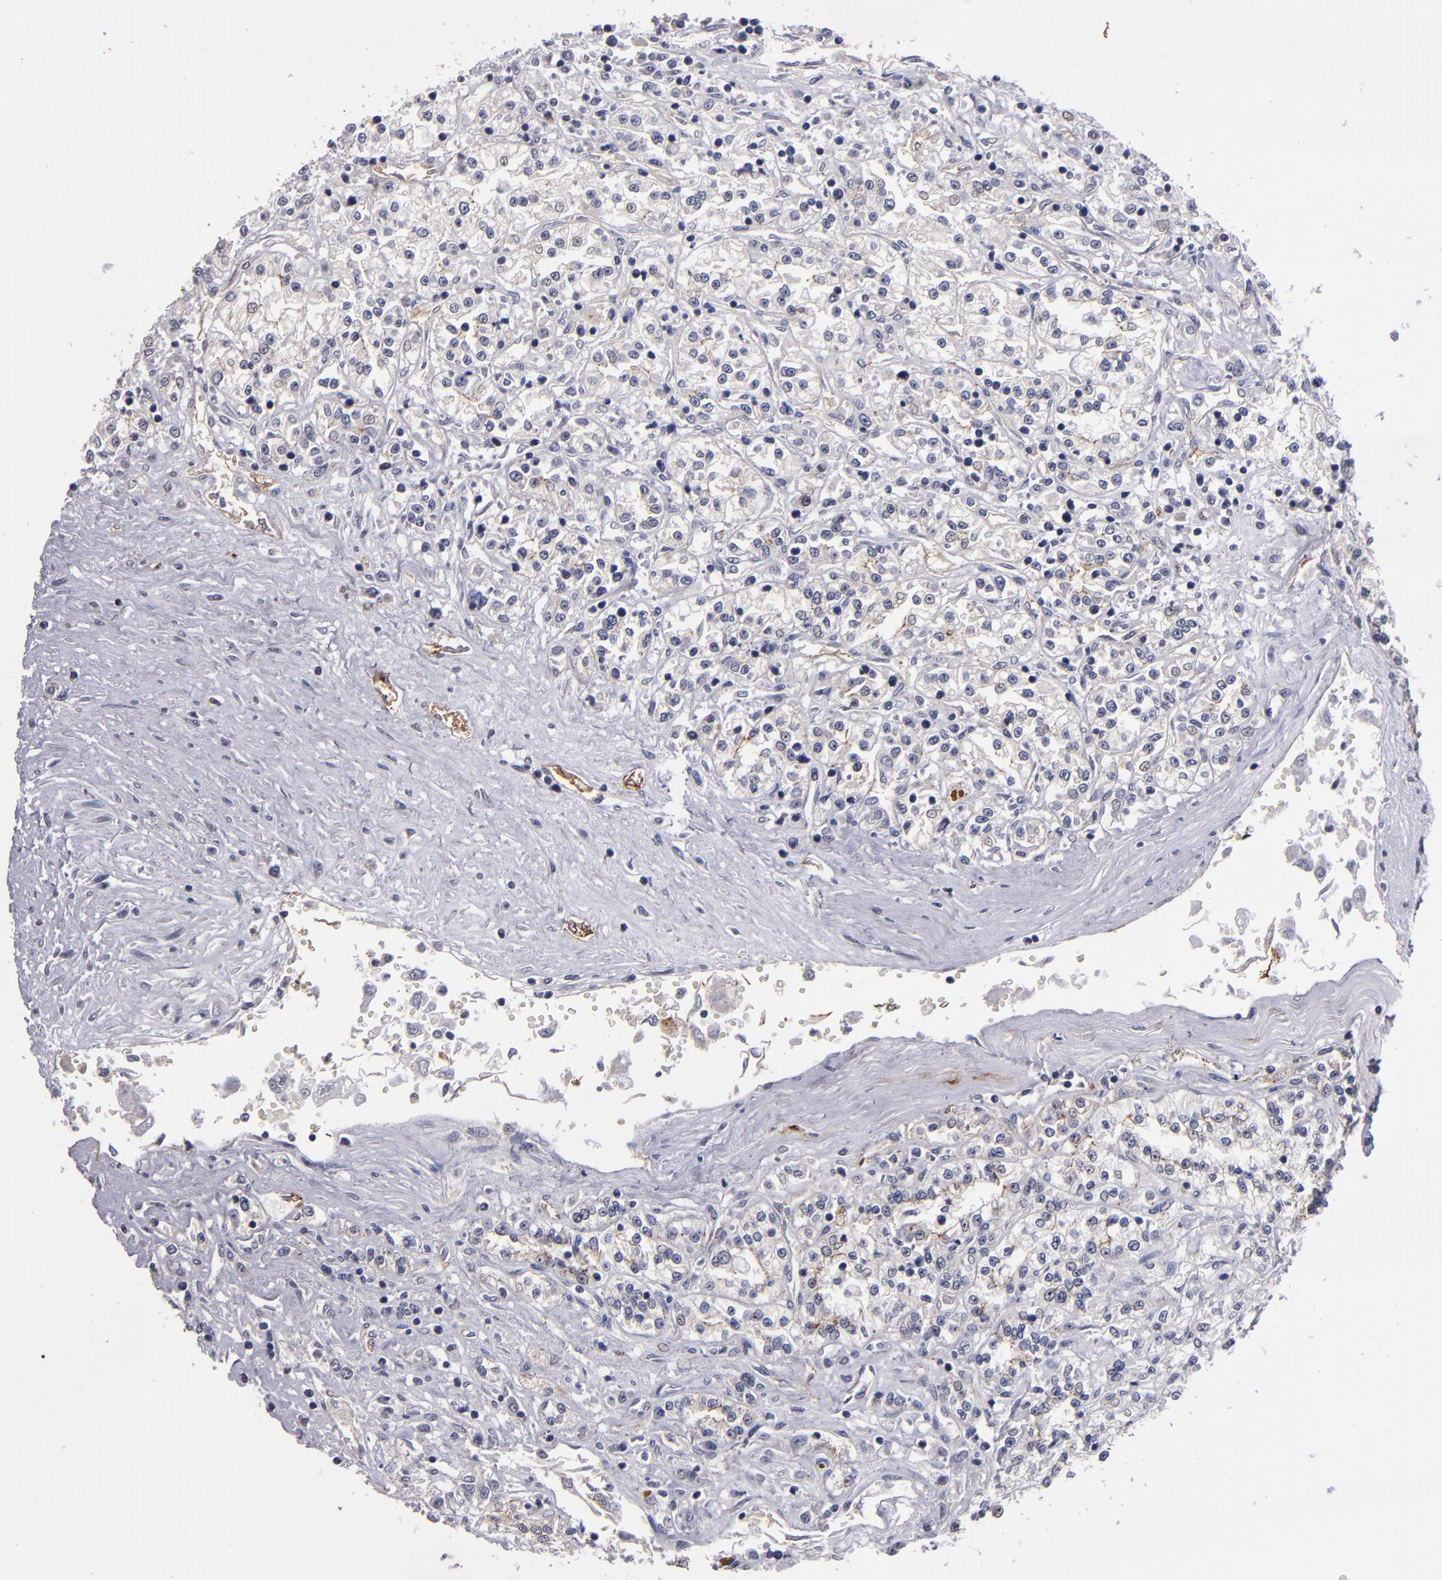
{"staining": {"intensity": "weak", "quantity": "<25%", "location": "cytoplasmic/membranous"}, "tissue": "renal cancer", "cell_type": "Tumor cells", "image_type": "cancer", "snomed": [{"axis": "morphology", "description": "Adenocarcinoma, NOS"}, {"axis": "topography", "description": "Kidney"}], "caption": "DAB (3,3'-diaminobenzidine) immunohistochemical staining of human renal cancer exhibits no significant expression in tumor cells. (DAB IHC with hematoxylin counter stain).", "gene": "CLDN5", "patient": {"sex": "female", "age": 76}}